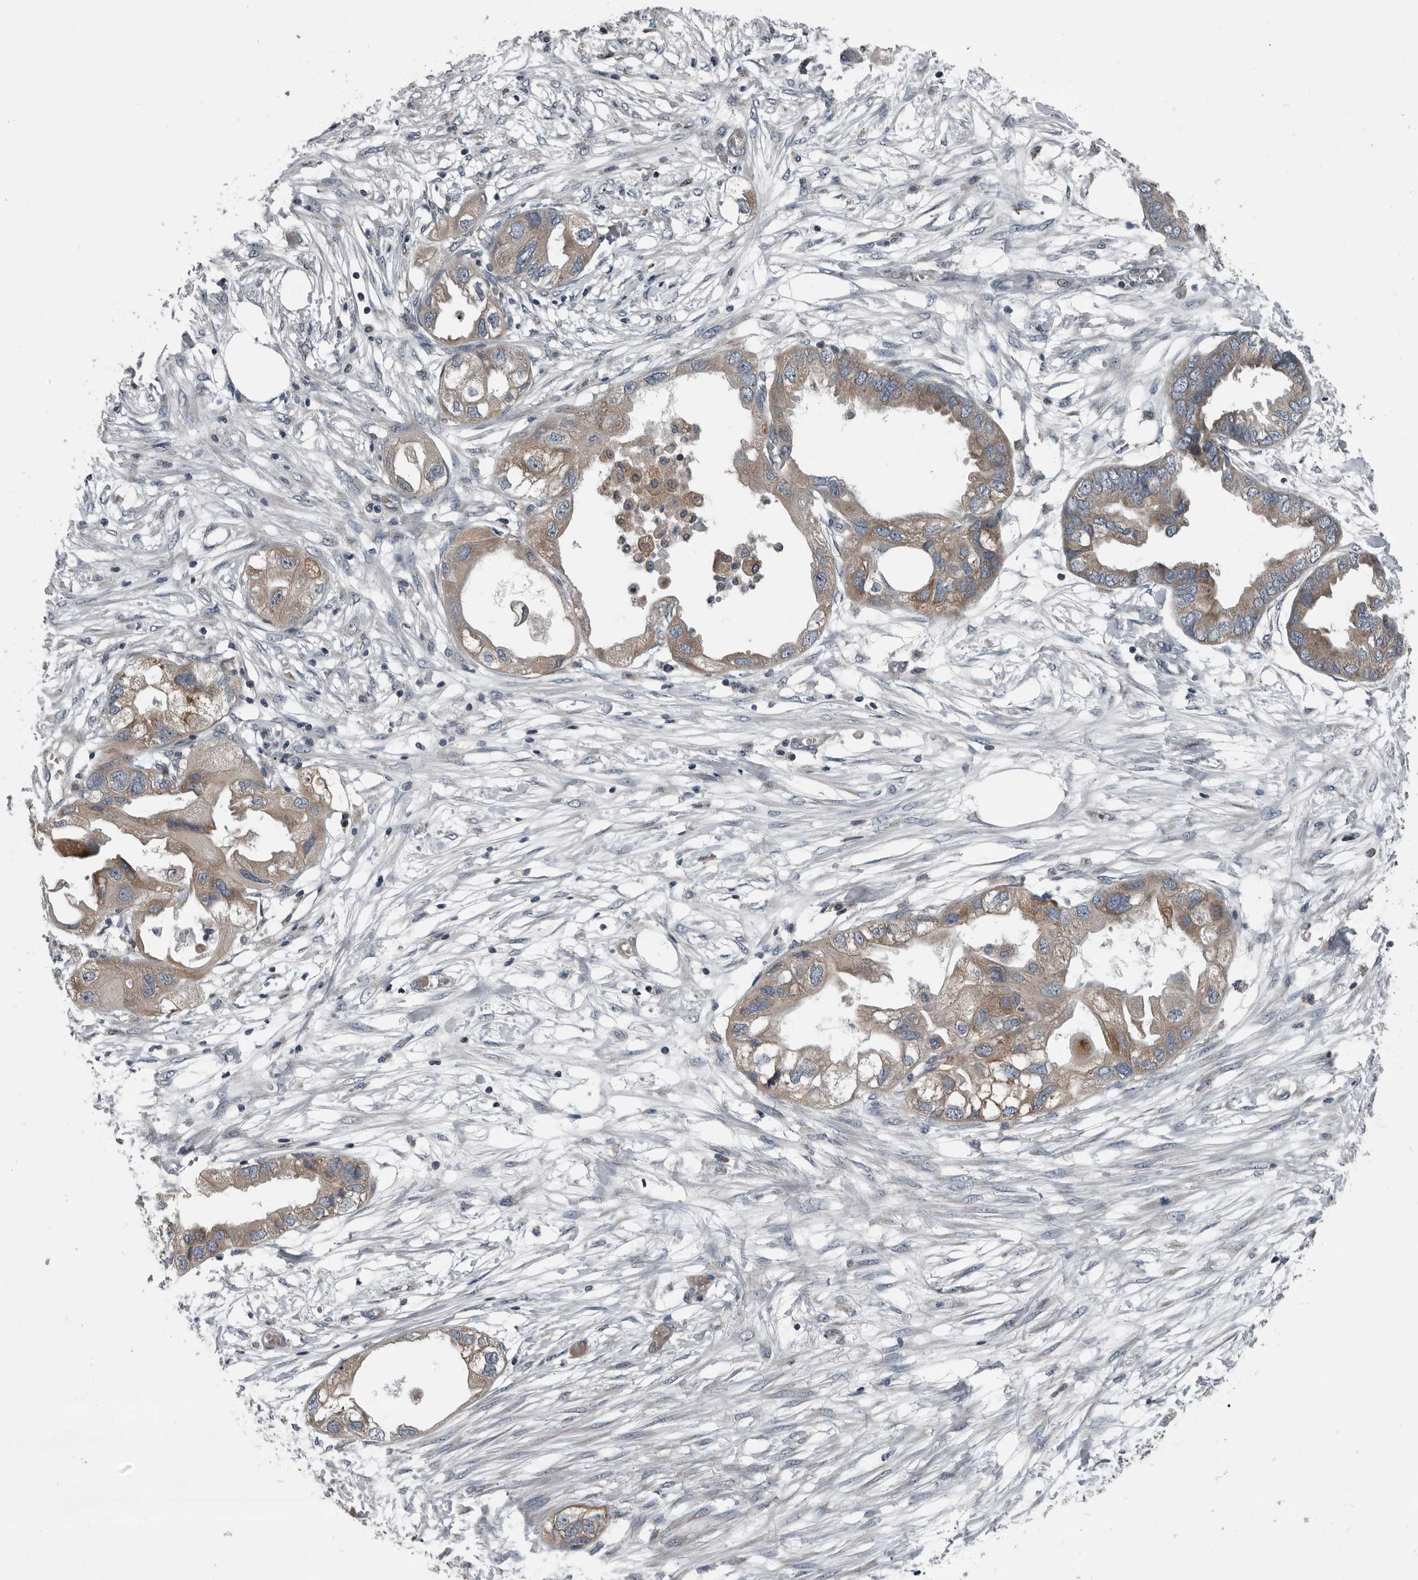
{"staining": {"intensity": "weak", "quantity": ">75%", "location": "cytoplasmic/membranous"}, "tissue": "endometrial cancer", "cell_type": "Tumor cells", "image_type": "cancer", "snomed": [{"axis": "morphology", "description": "Adenocarcinoma, NOS"}, {"axis": "morphology", "description": "Adenocarcinoma, metastatic, NOS"}, {"axis": "topography", "description": "Adipose tissue"}, {"axis": "topography", "description": "Endometrium"}], "caption": "The immunohistochemical stain labels weak cytoplasmic/membranous staining in tumor cells of endometrial cancer tissue.", "gene": "TMEM199", "patient": {"sex": "female", "age": 67}}